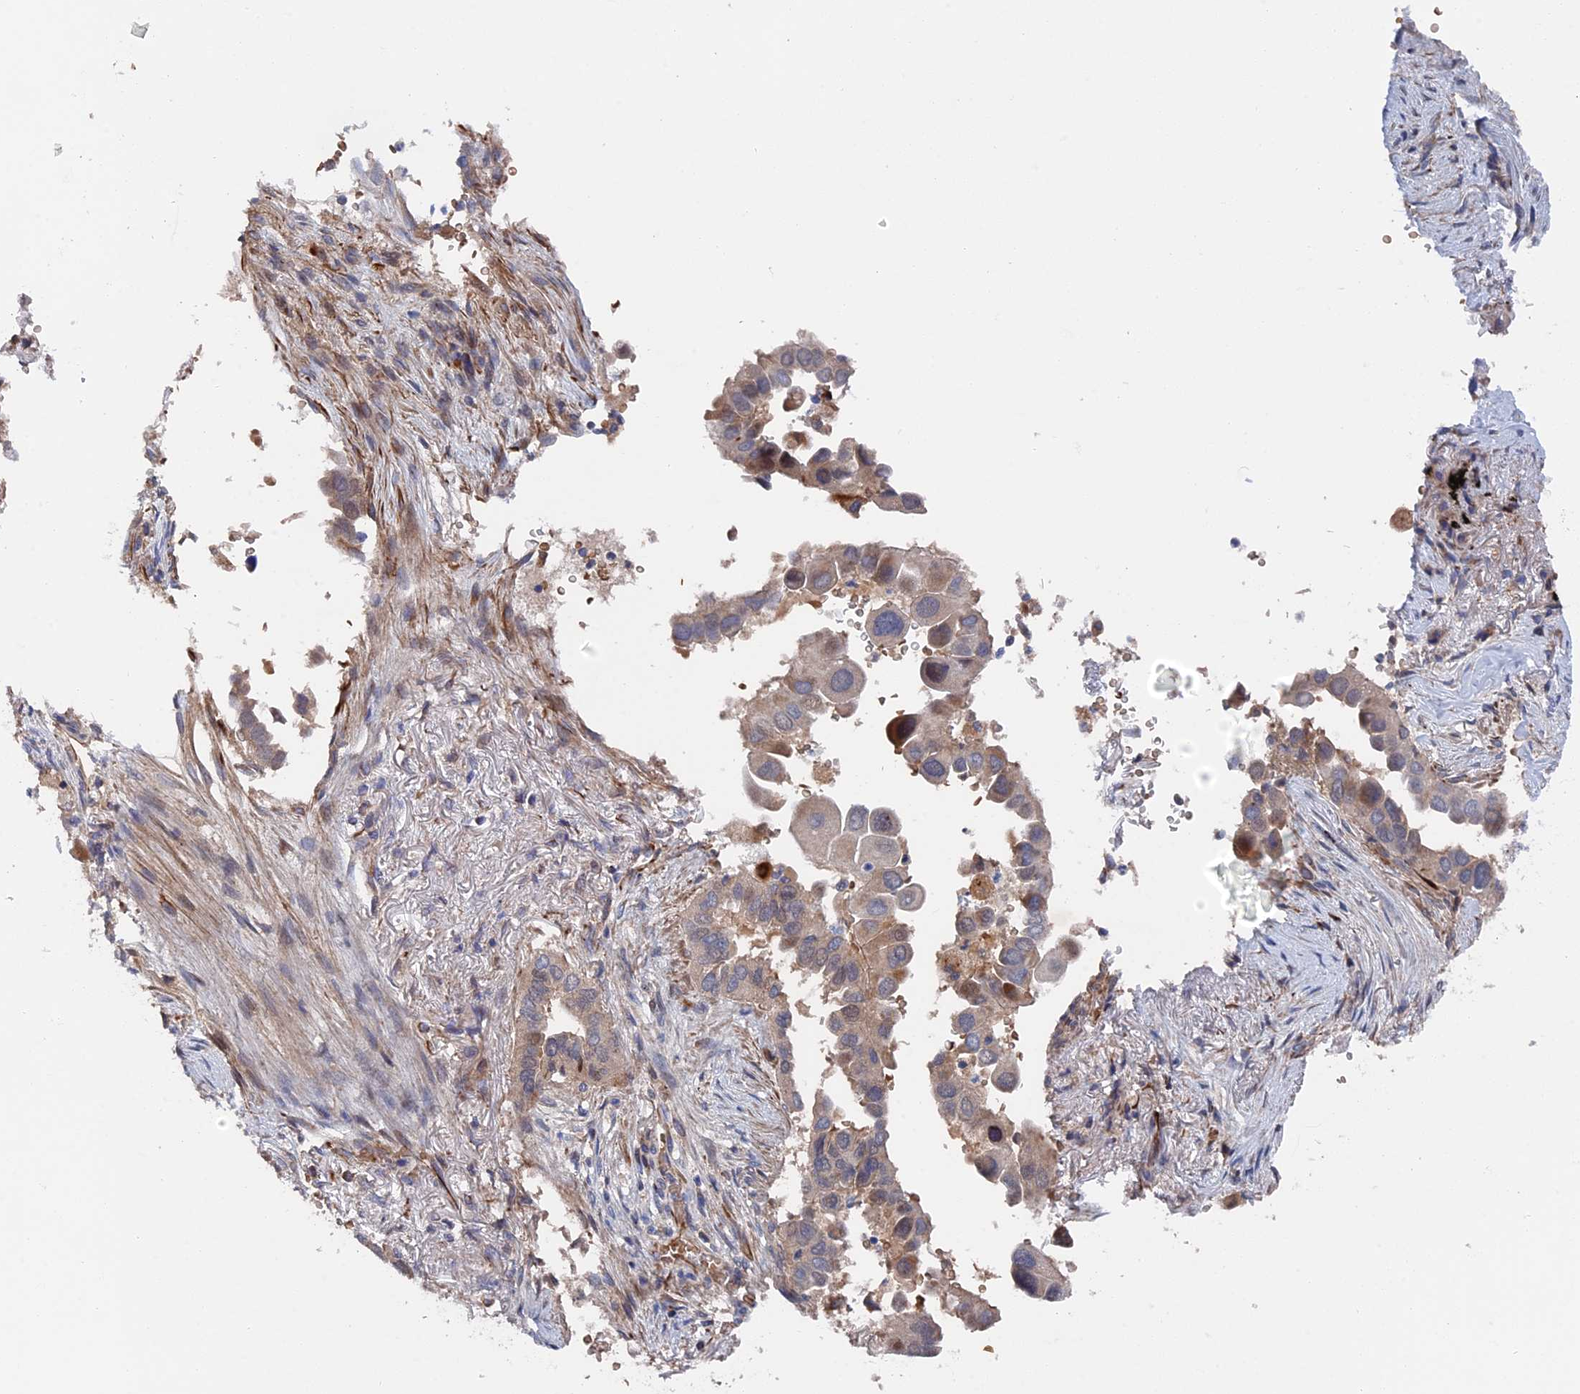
{"staining": {"intensity": "weak", "quantity": "25%-75%", "location": "cytoplasmic/membranous,nuclear"}, "tissue": "lung cancer", "cell_type": "Tumor cells", "image_type": "cancer", "snomed": [{"axis": "morphology", "description": "Adenocarcinoma, NOS"}, {"axis": "topography", "description": "Lung"}], "caption": "Protein expression analysis of lung cancer exhibits weak cytoplasmic/membranous and nuclear positivity in about 25%-75% of tumor cells. Immunohistochemistry (ihc) stains the protein in brown and the nuclei are stained blue.", "gene": "SMG9", "patient": {"sex": "female", "age": 76}}